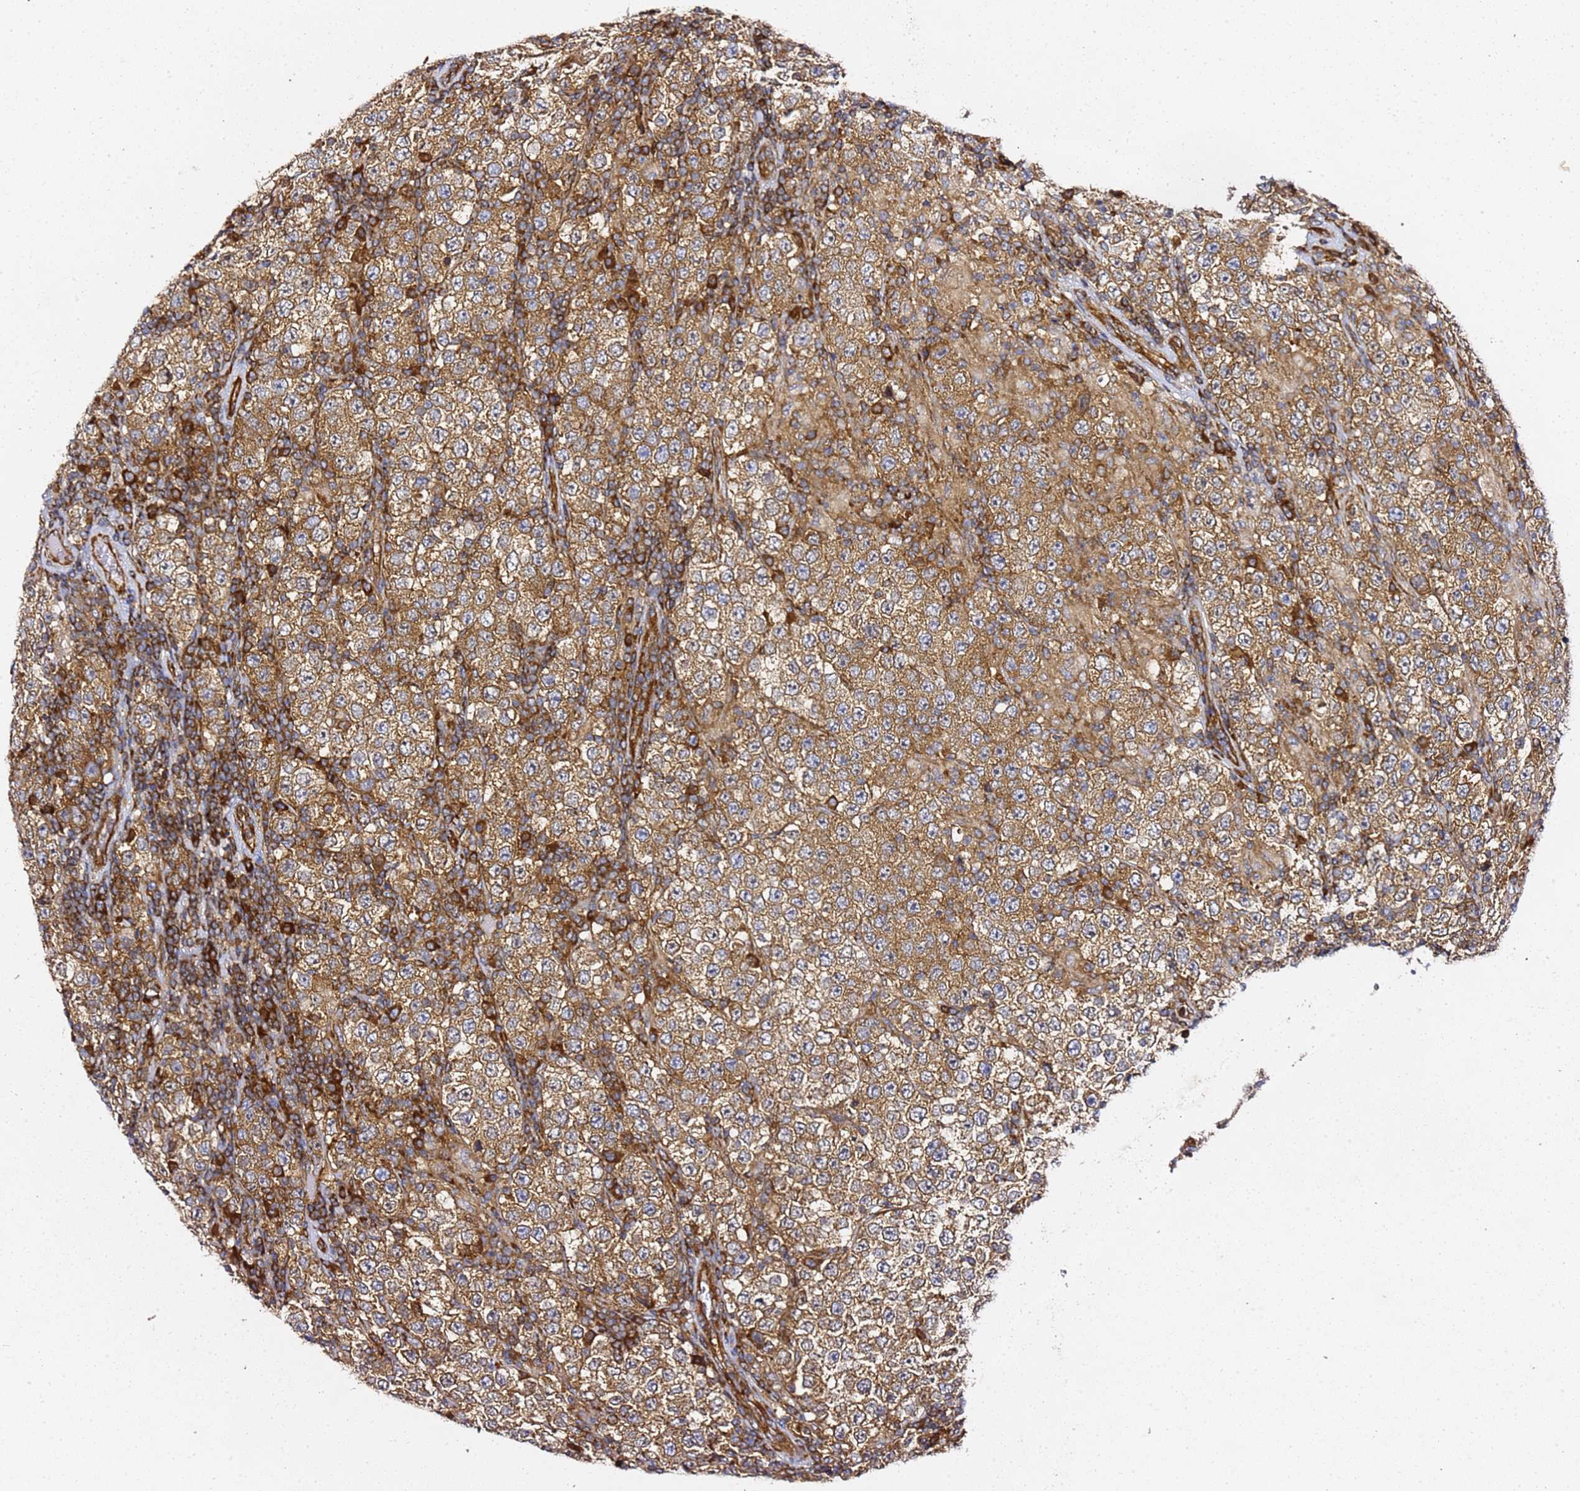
{"staining": {"intensity": "strong", "quantity": ">75%", "location": "cytoplasmic/membranous"}, "tissue": "testis cancer", "cell_type": "Tumor cells", "image_type": "cancer", "snomed": [{"axis": "morphology", "description": "Normal tissue, NOS"}, {"axis": "morphology", "description": "Urothelial carcinoma, High grade"}, {"axis": "morphology", "description": "Seminoma, NOS"}, {"axis": "morphology", "description": "Carcinoma, Embryonal, NOS"}, {"axis": "topography", "description": "Urinary bladder"}, {"axis": "topography", "description": "Testis"}], "caption": "Immunohistochemistry (IHC) staining of testis cancer, which exhibits high levels of strong cytoplasmic/membranous staining in about >75% of tumor cells indicating strong cytoplasmic/membranous protein expression. The staining was performed using DAB (3,3'-diaminobenzidine) (brown) for protein detection and nuclei were counterstained in hematoxylin (blue).", "gene": "TPST1", "patient": {"sex": "male", "age": 41}}